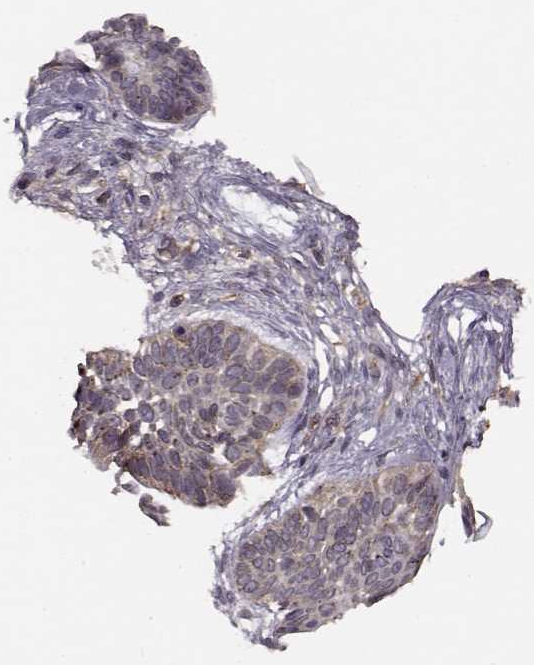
{"staining": {"intensity": "weak", "quantity": "25%-75%", "location": "cytoplasmic/membranous"}, "tissue": "skin cancer", "cell_type": "Tumor cells", "image_type": "cancer", "snomed": [{"axis": "morphology", "description": "Basal cell carcinoma"}, {"axis": "topography", "description": "Skin"}], "caption": "A micrograph of human skin cancer stained for a protein reveals weak cytoplasmic/membranous brown staining in tumor cells.", "gene": "IFRD2", "patient": {"sex": "male", "age": 85}}